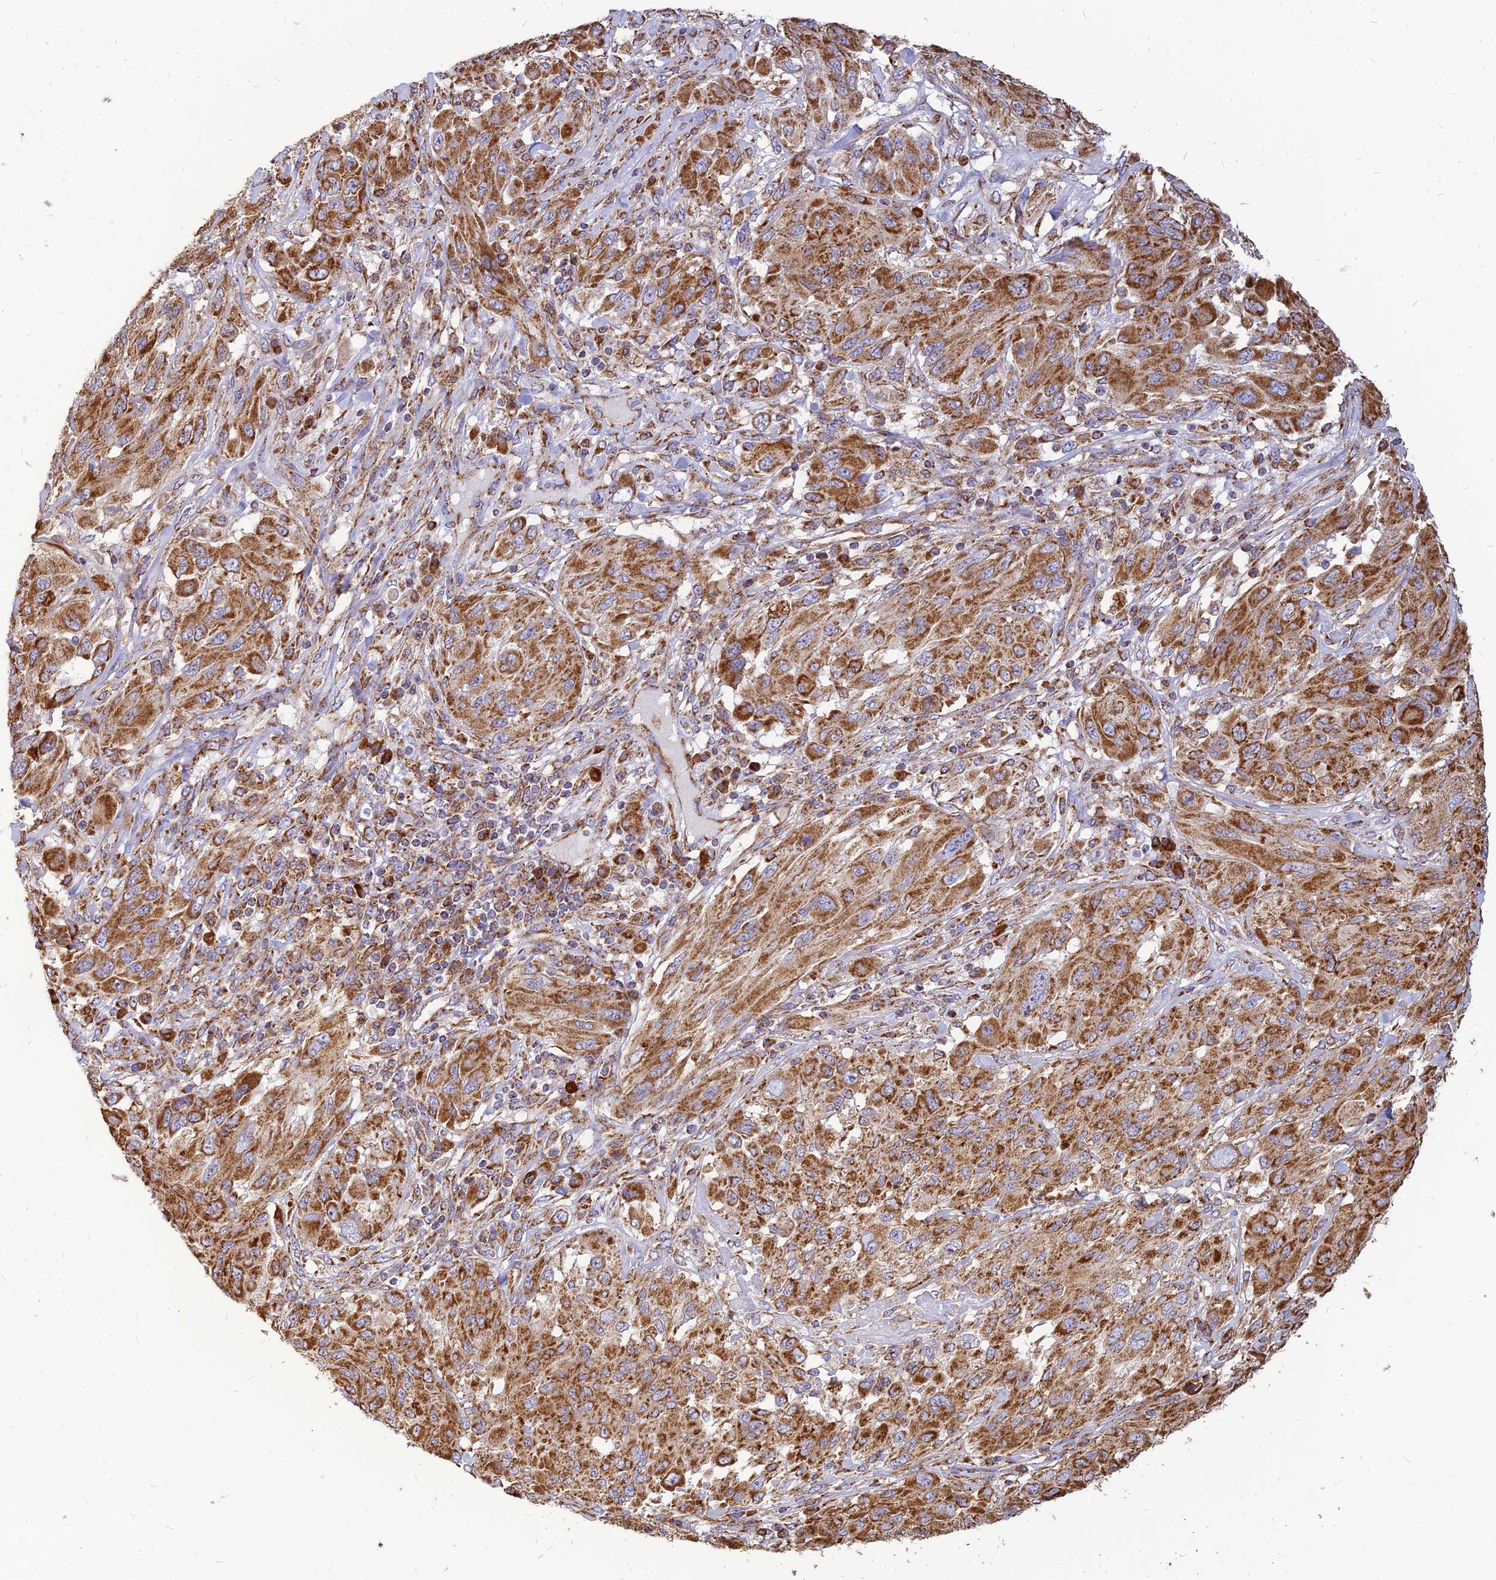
{"staining": {"intensity": "strong", "quantity": ">75%", "location": "cytoplasmic/membranous"}, "tissue": "melanoma", "cell_type": "Tumor cells", "image_type": "cancer", "snomed": [{"axis": "morphology", "description": "Malignant melanoma, NOS"}, {"axis": "topography", "description": "Skin"}], "caption": "Protein analysis of melanoma tissue displays strong cytoplasmic/membranous positivity in approximately >75% of tumor cells.", "gene": "THUMPD2", "patient": {"sex": "female", "age": 91}}